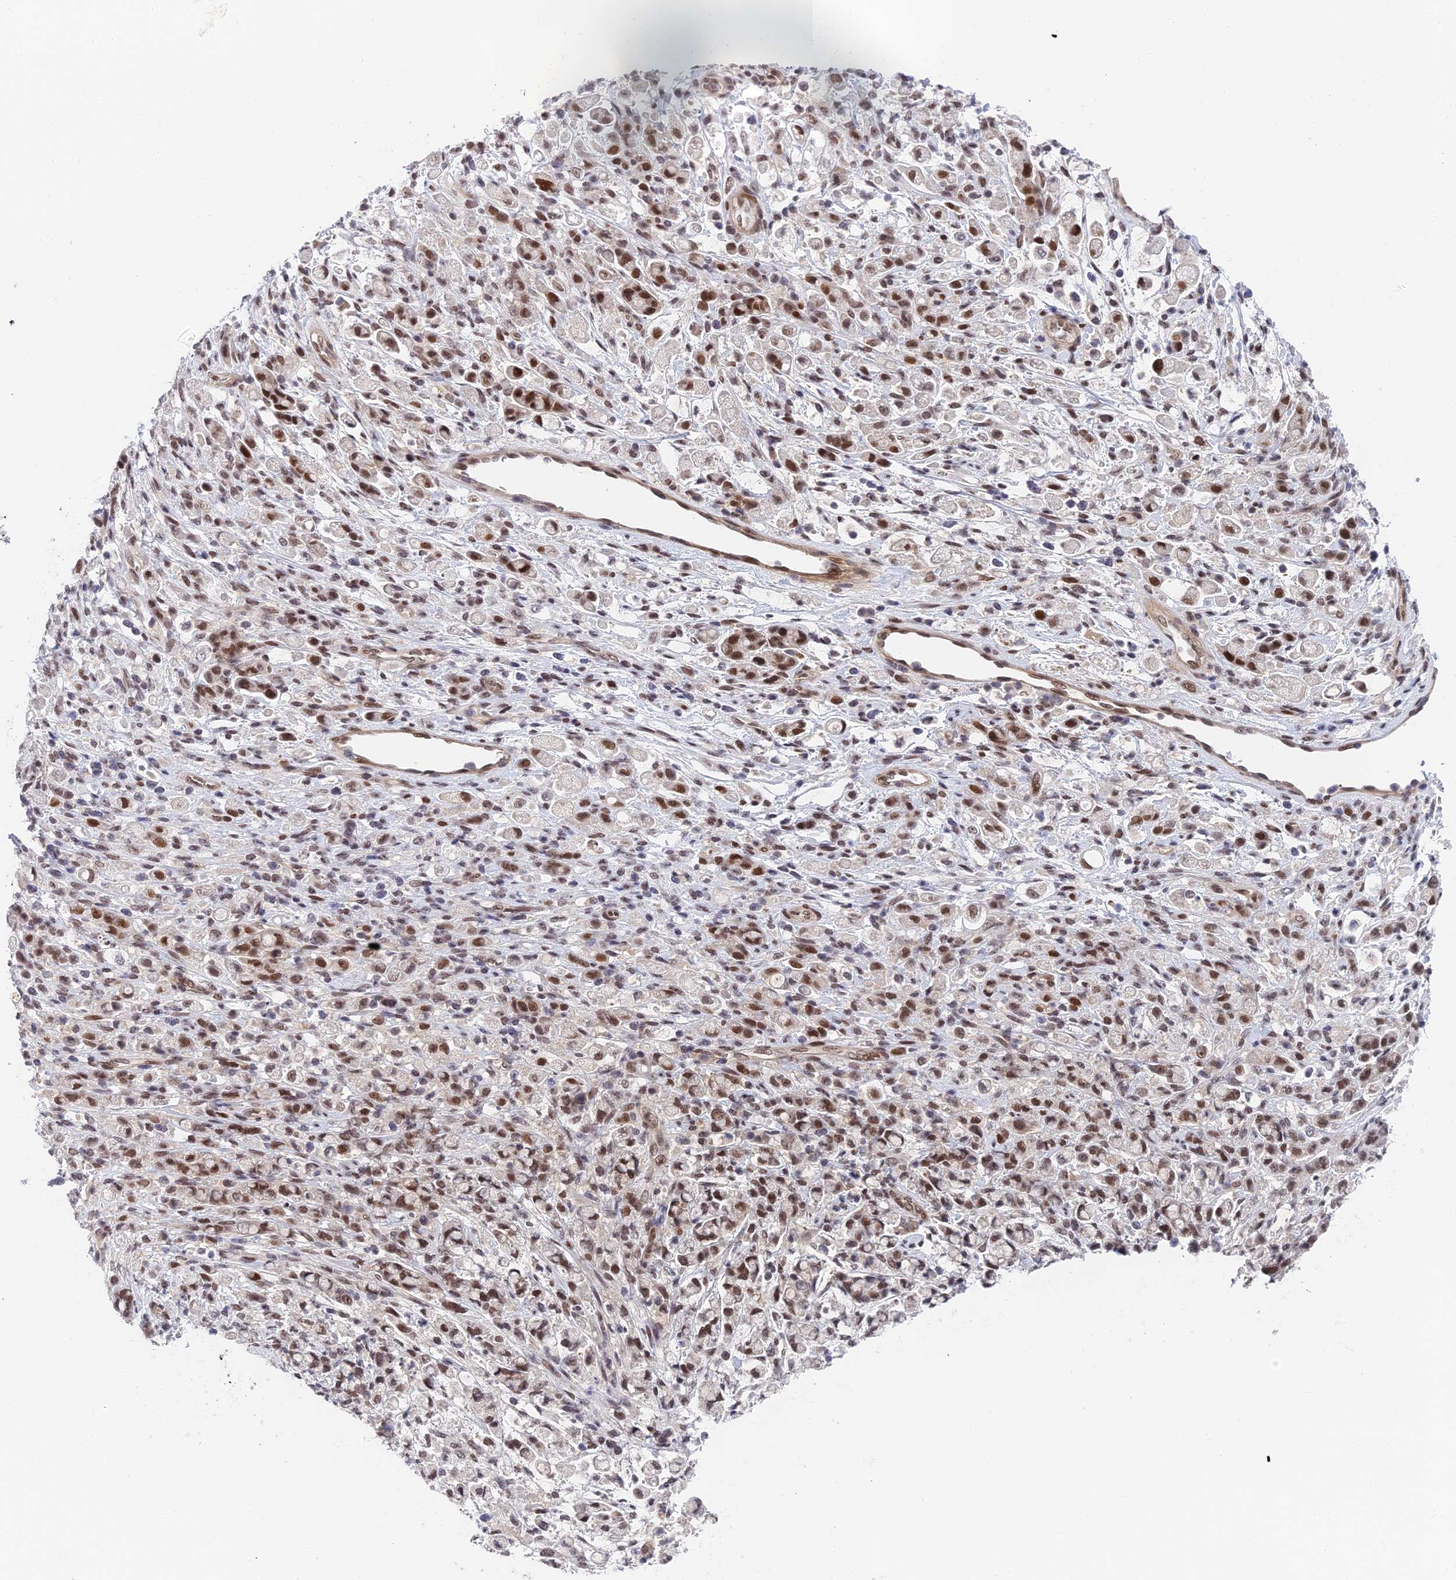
{"staining": {"intensity": "strong", "quantity": "25%-75%", "location": "nuclear"}, "tissue": "stomach cancer", "cell_type": "Tumor cells", "image_type": "cancer", "snomed": [{"axis": "morphology", "description": "Adenocarcinoma, NOS"}, {"axis": "topography", "description": "Stomach"}], "caption": "This is a photomicrograph of IHC staining of adenocarcinoma (stomach), which shows strong expression in the nuclear of tumor cells.", "gene": "NSMCE1", "patient": {"sex": "female", "age": 60}}